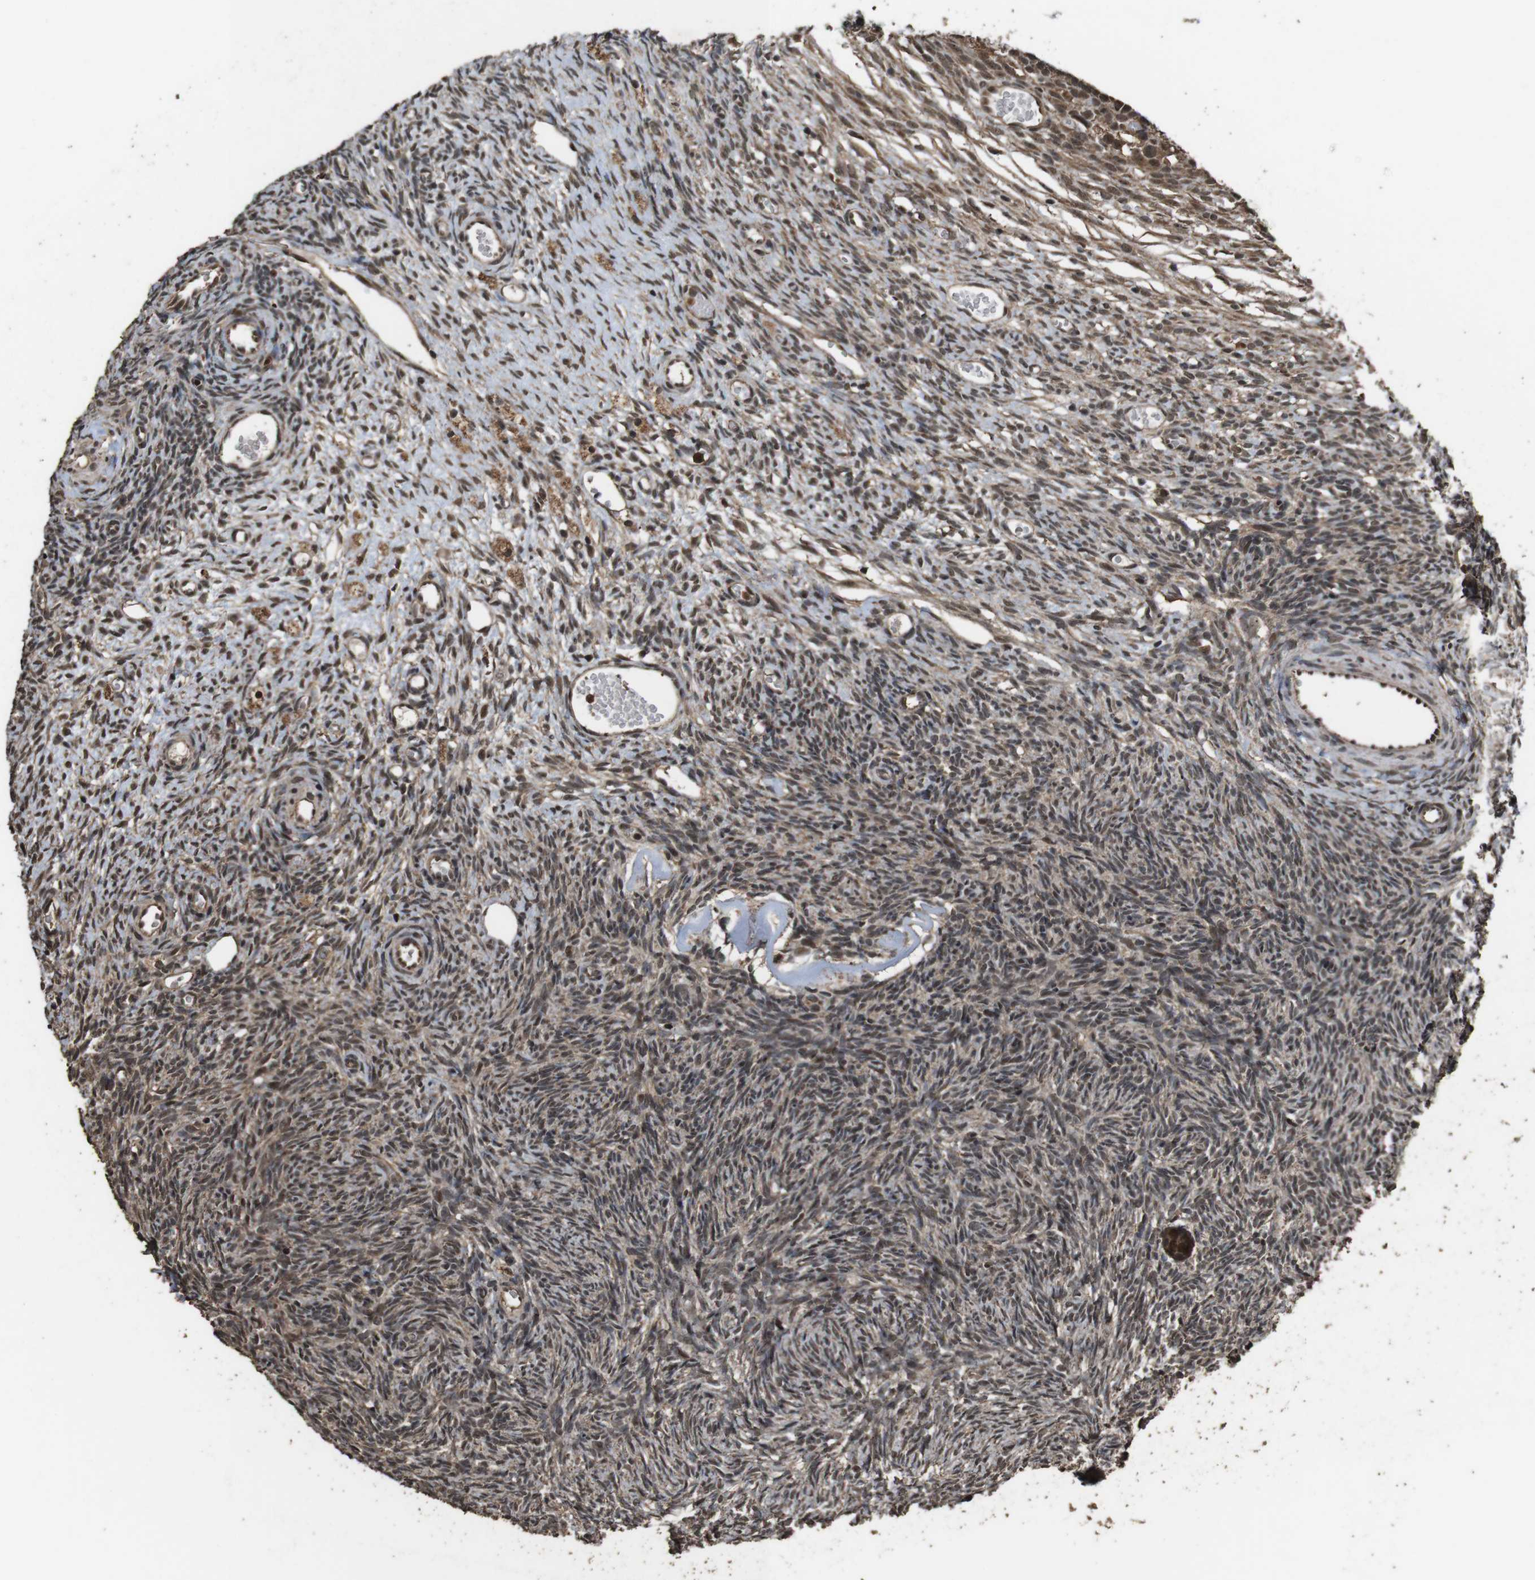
{"staining": {"intensity": "strong", "quantity": ">75%", "location": "cytoplasmic/membranous,nuclear"}, "tissue": "ovary", "cell_type": "Follicle cells", "image_type": "normal", "snomed": [{"axis": "morphology", "description": "Normal tissue, NOS"}, {"axis": "topography", "description": "Ovary"}], "caption": "Benign ovary was stained to show a protein in brown. There is high levels of strong cytoplasmic/membranous,nuclear expression in about >75% of follicle cells. (IHC, brightfield microscopy, high magnification).", "gene": "RRAS2", "patient": {"sex": "female", "age": 35}}